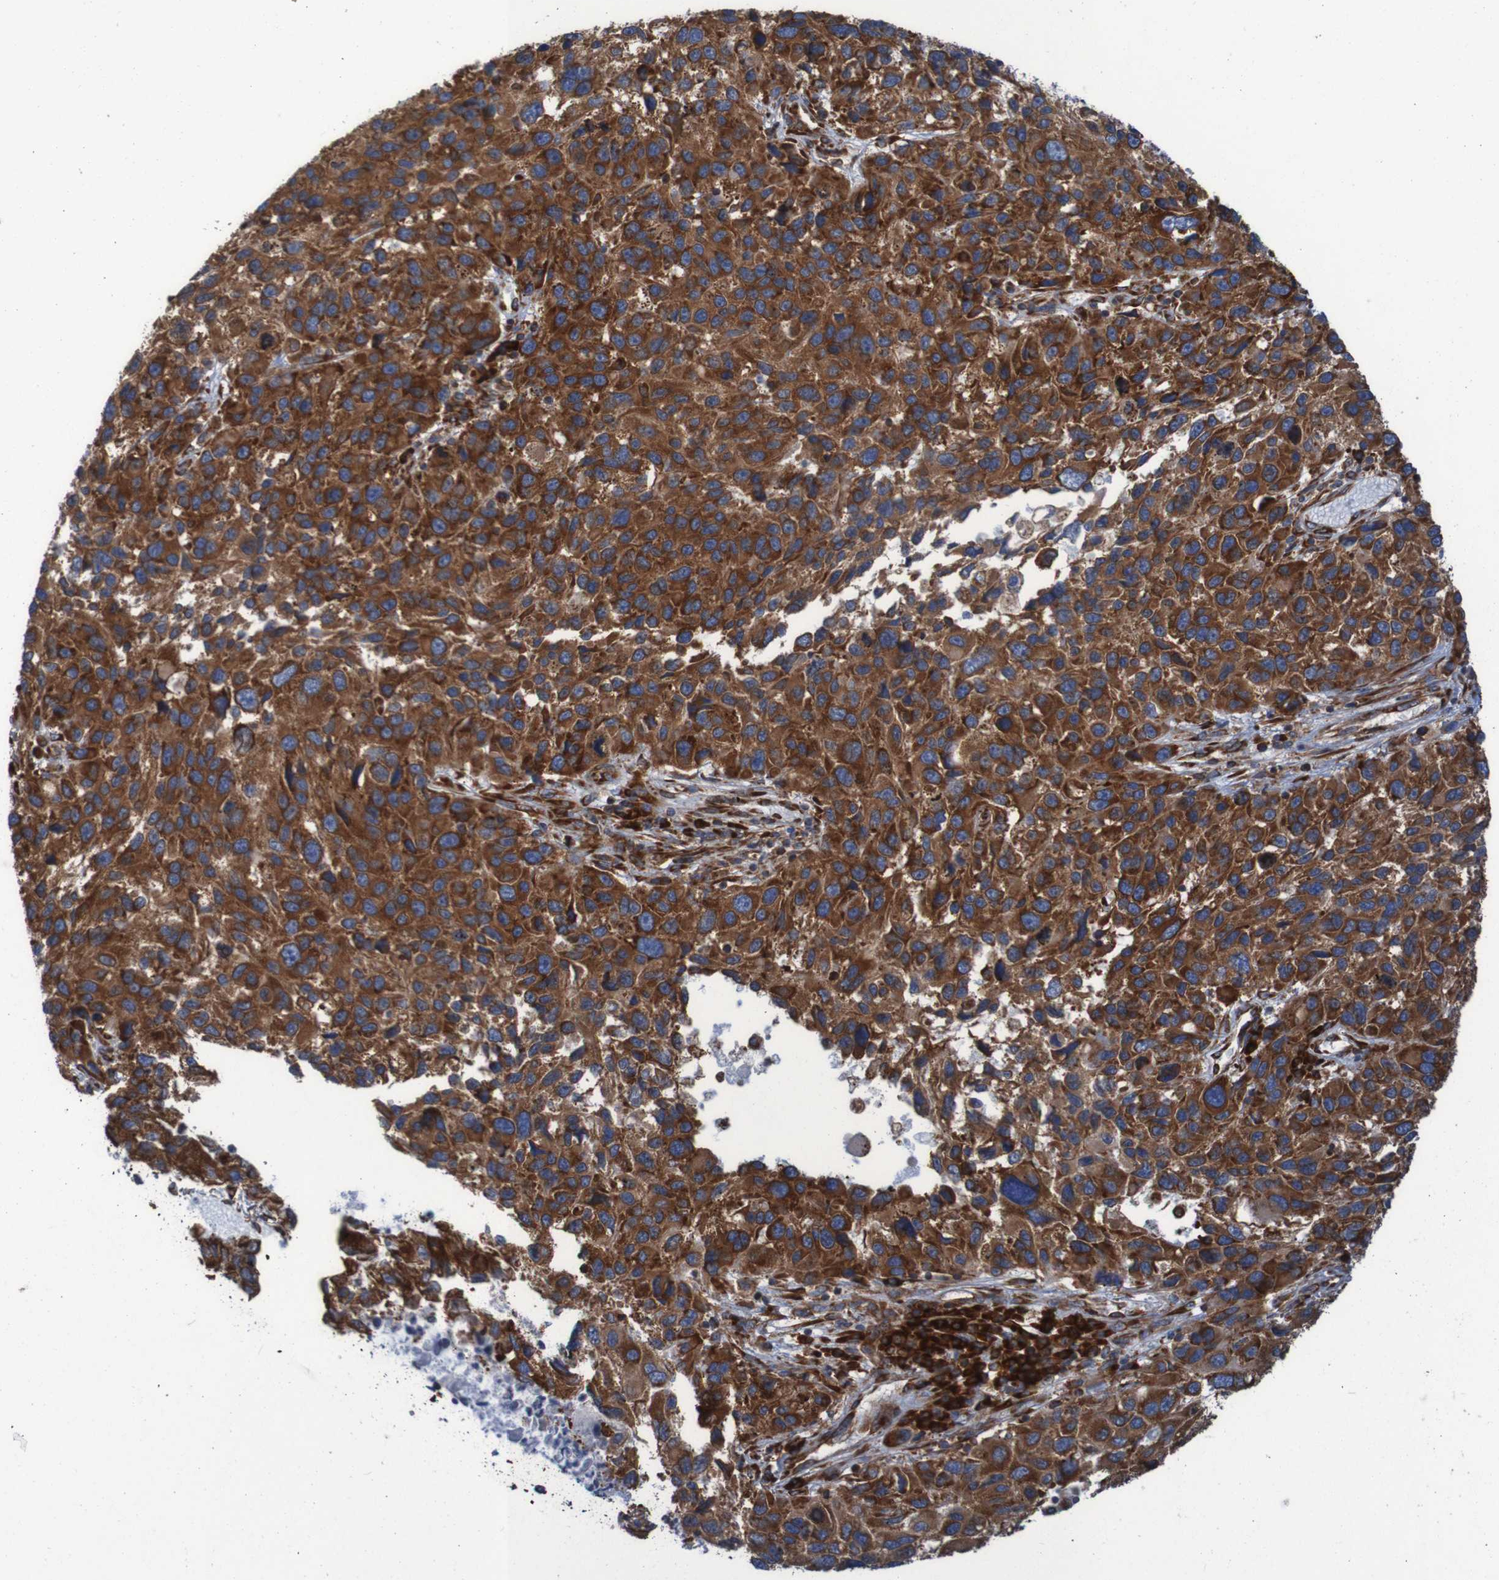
{"staining": {"intensity": "strong", "quantity": ">75%", "location": "cytoplasmic/membranous"}, "tissue": "melanoma", "cell_type": "Tumor cells", "image_type": "cancer", "snomed": [{"axis": "morphology", "description": "Malignant melanoma, NOS"}, {"axis": "topography", "description": "Skin"}], "caption": "This is a photomicrograph of immunohistochemistry staining of melanoma, which shows strong staining in the cytoplasmic/membranous of tumor cells.", "gene": "RPL10", "patient": {"sex": "male", "age": 53}}